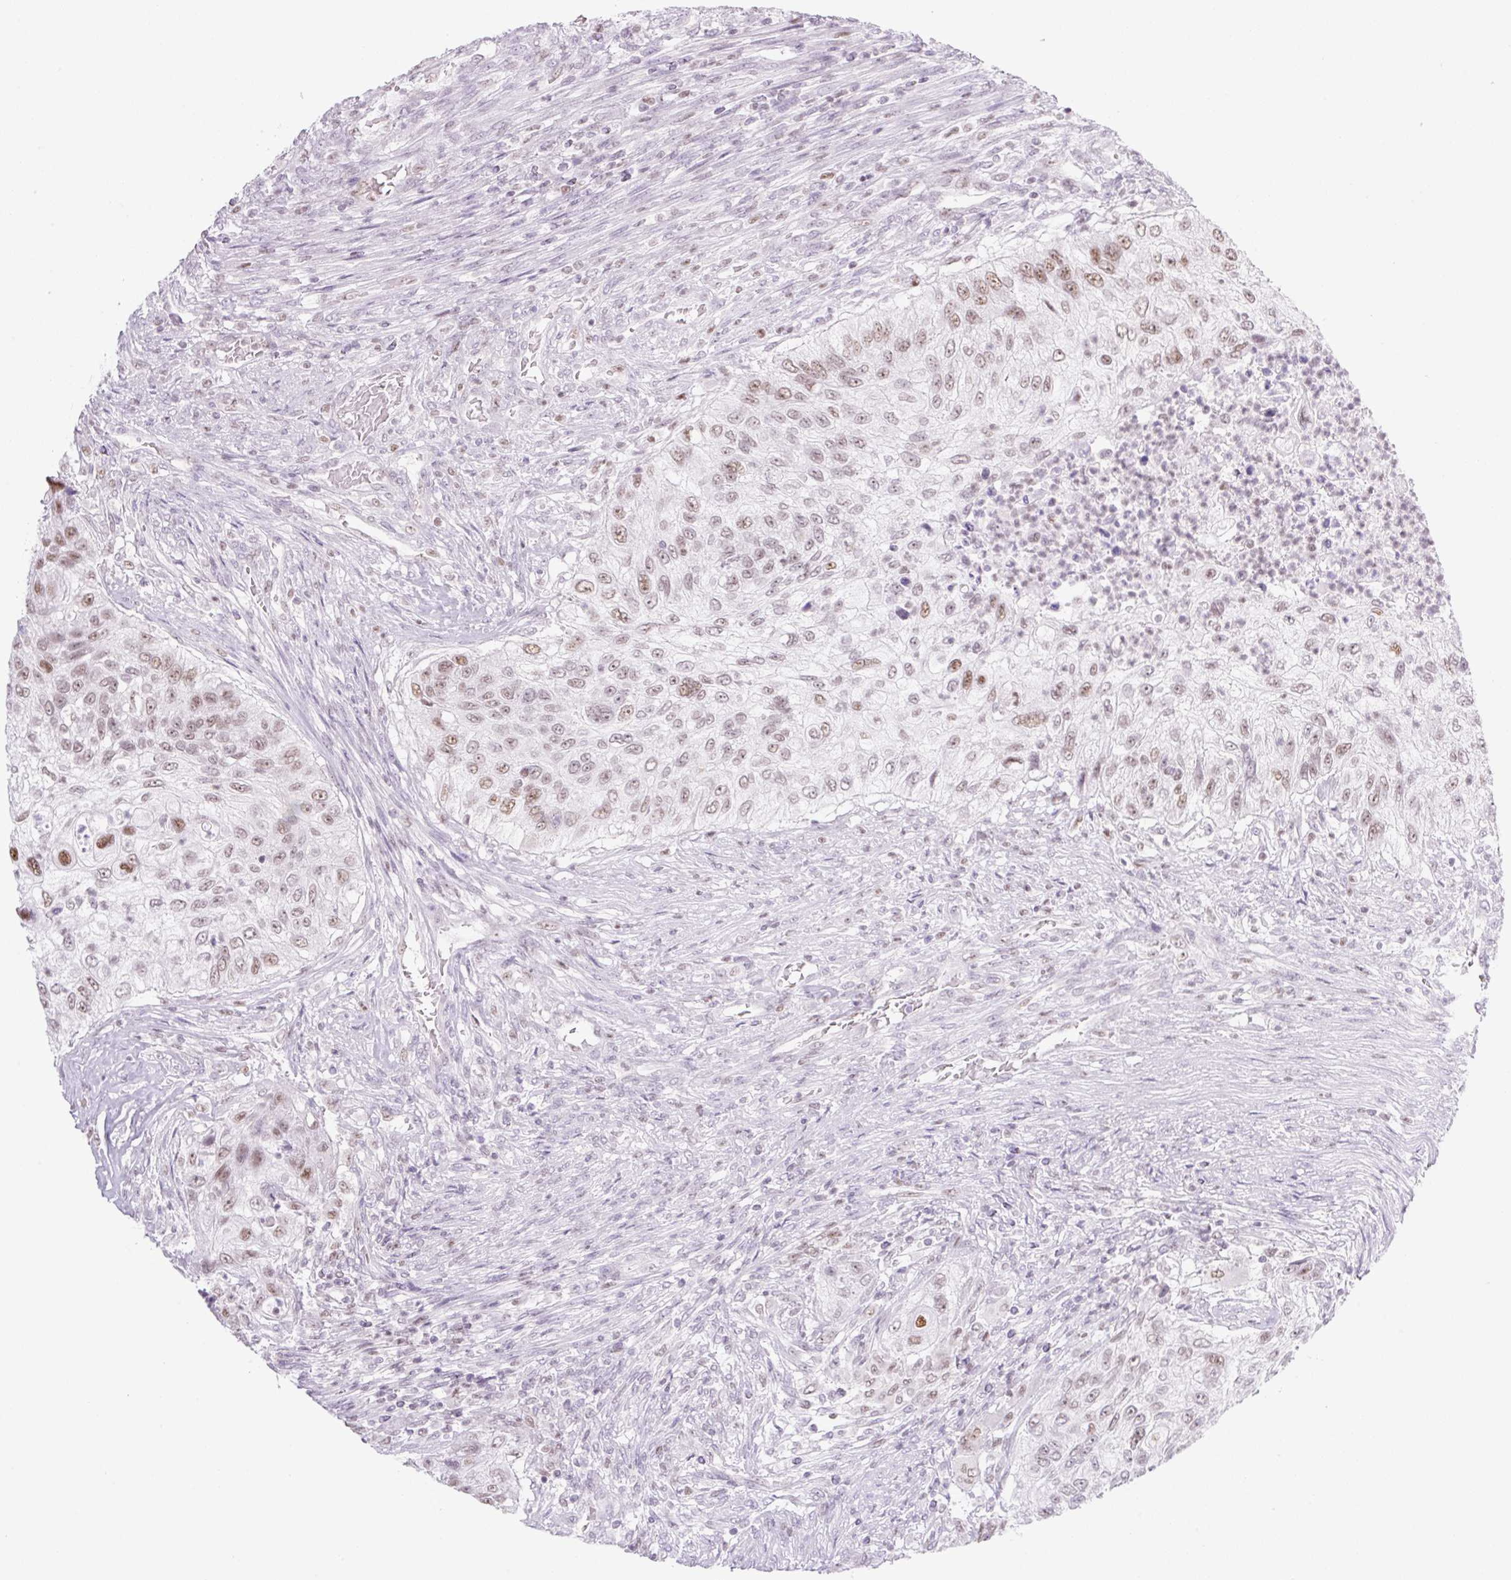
{"staining": {"intensity": "weak", "quantity": ">75%", "location": "nuclear"}, "tissue": "urothelial cancer", "cell_type": "Tumor cells", "image_type": "cancer", "snomed": [{"axis": "morphology", "description": "Urothelial carcinoma, High grade"}, {"axis": "topography", "description": "Urinary bladder"}], "caption": "Tumor cells demonstrate low levels of weak nuclear positivity in about >75% of cells in human urothelial cancer.", "gene": "TLE3", "patient": {"sex": "female", "age": 60}}